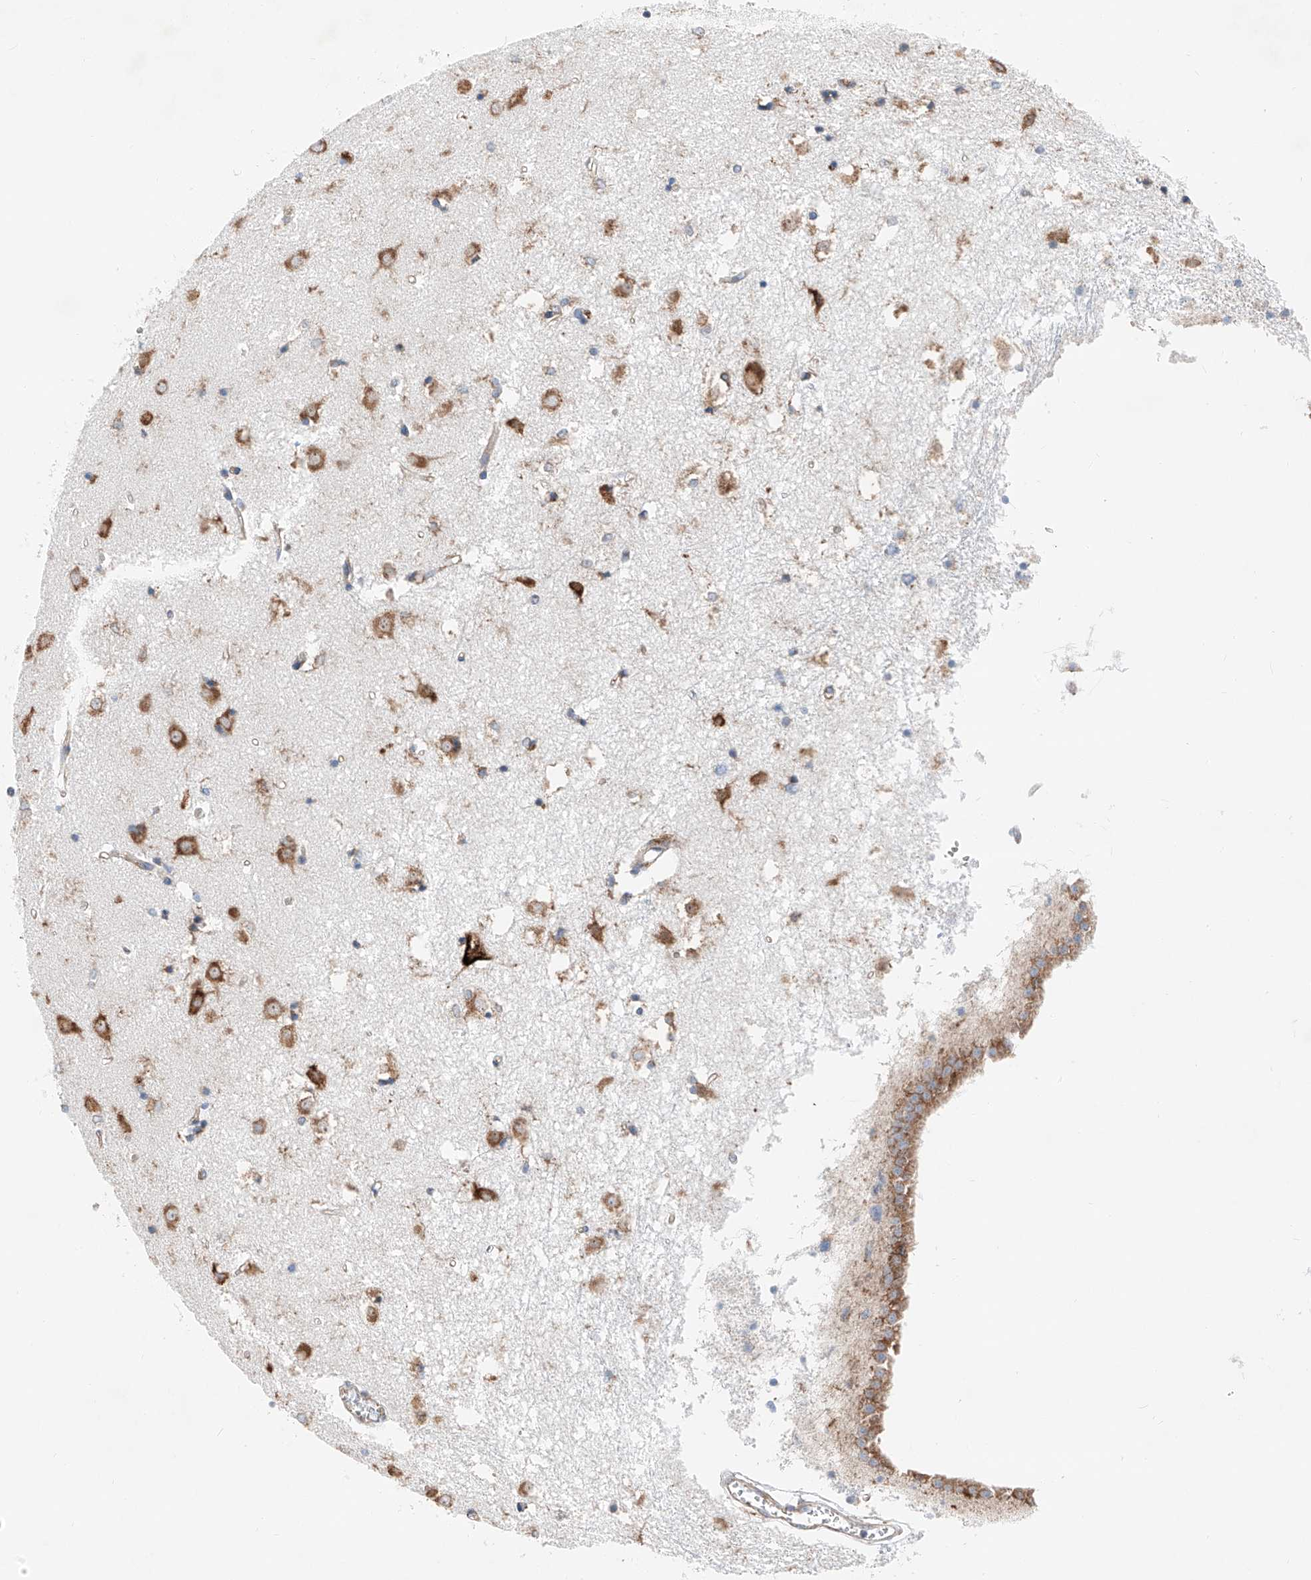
{"staining": {"intensity": "negative", "quantity": "none", "location": "none"}, "tissue": "caudate", "cell_type": "Glial cells", "image_type": "normal", "snomed": [{"axis": "morphology", "description": "Normal tissue, NOS"}, {"axis": "topography", "description": "Lateral ventricle wall"}], "caption": "Caudate stained for a protein using immunohistochemistry (IHC) displays no staining glial cells.", "gene": "CRELD1", "patient": {"sex": "male", "age": 45}}